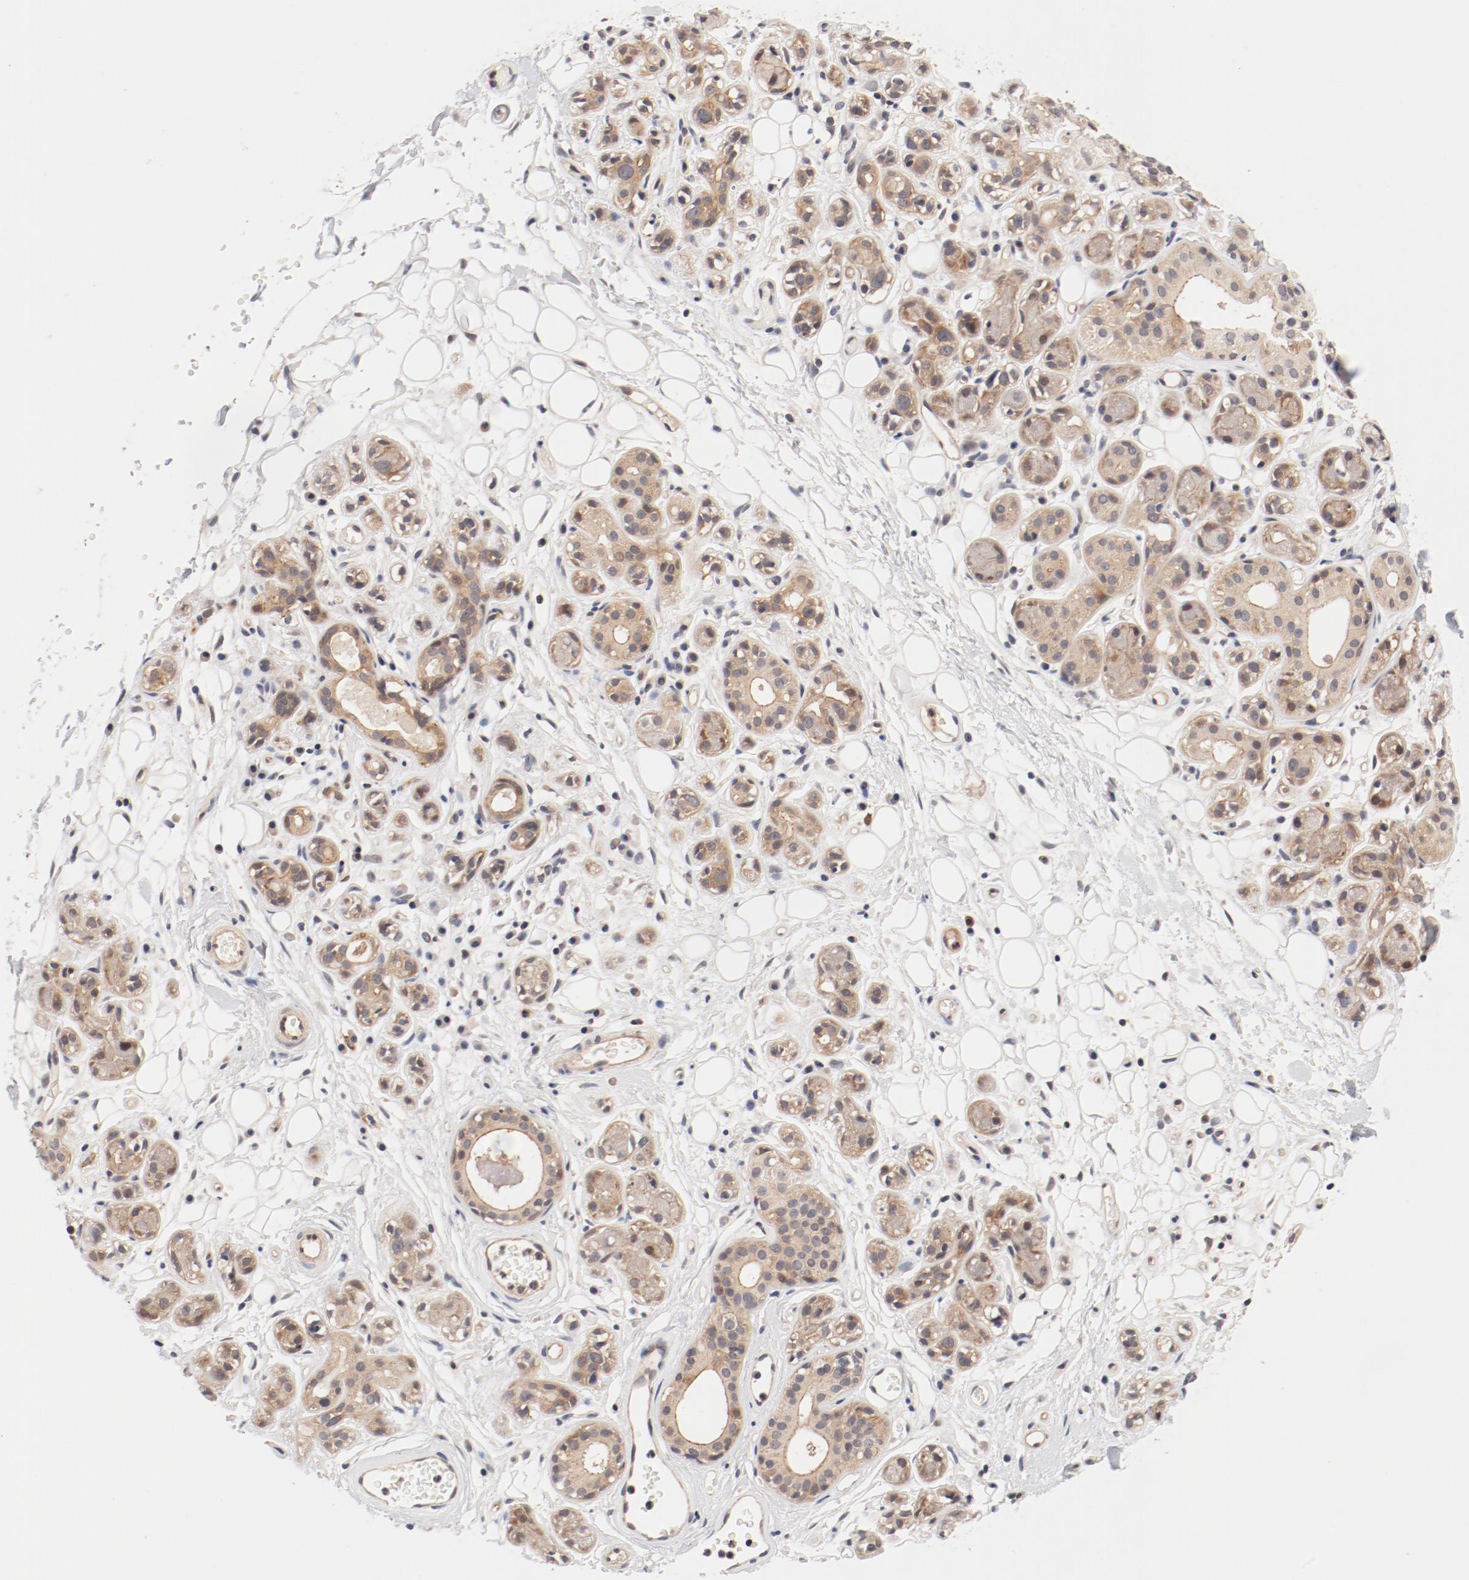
{"staining": {"intensity": "moderate", "quantity": ">75%", "location": "cytoplasmic/membranous"}, "tissue": "salivary gland", "cell_type": "Glandular cells", "image_type": "normal", "snomed": [{"axis": "morphology", "description": "Normal tissue, NOS"}, {"axis": "topography", "description": "Salivary gland"}], "caption": "Immunohistochemical staining of unremarkable salivary gland shows >75% levels of moderate cytoplasmic/membranous protein staining in approximately >75% of glandular cells.", "gene": "ZNF267", "patient": {"sex": "male", "age": 54}}